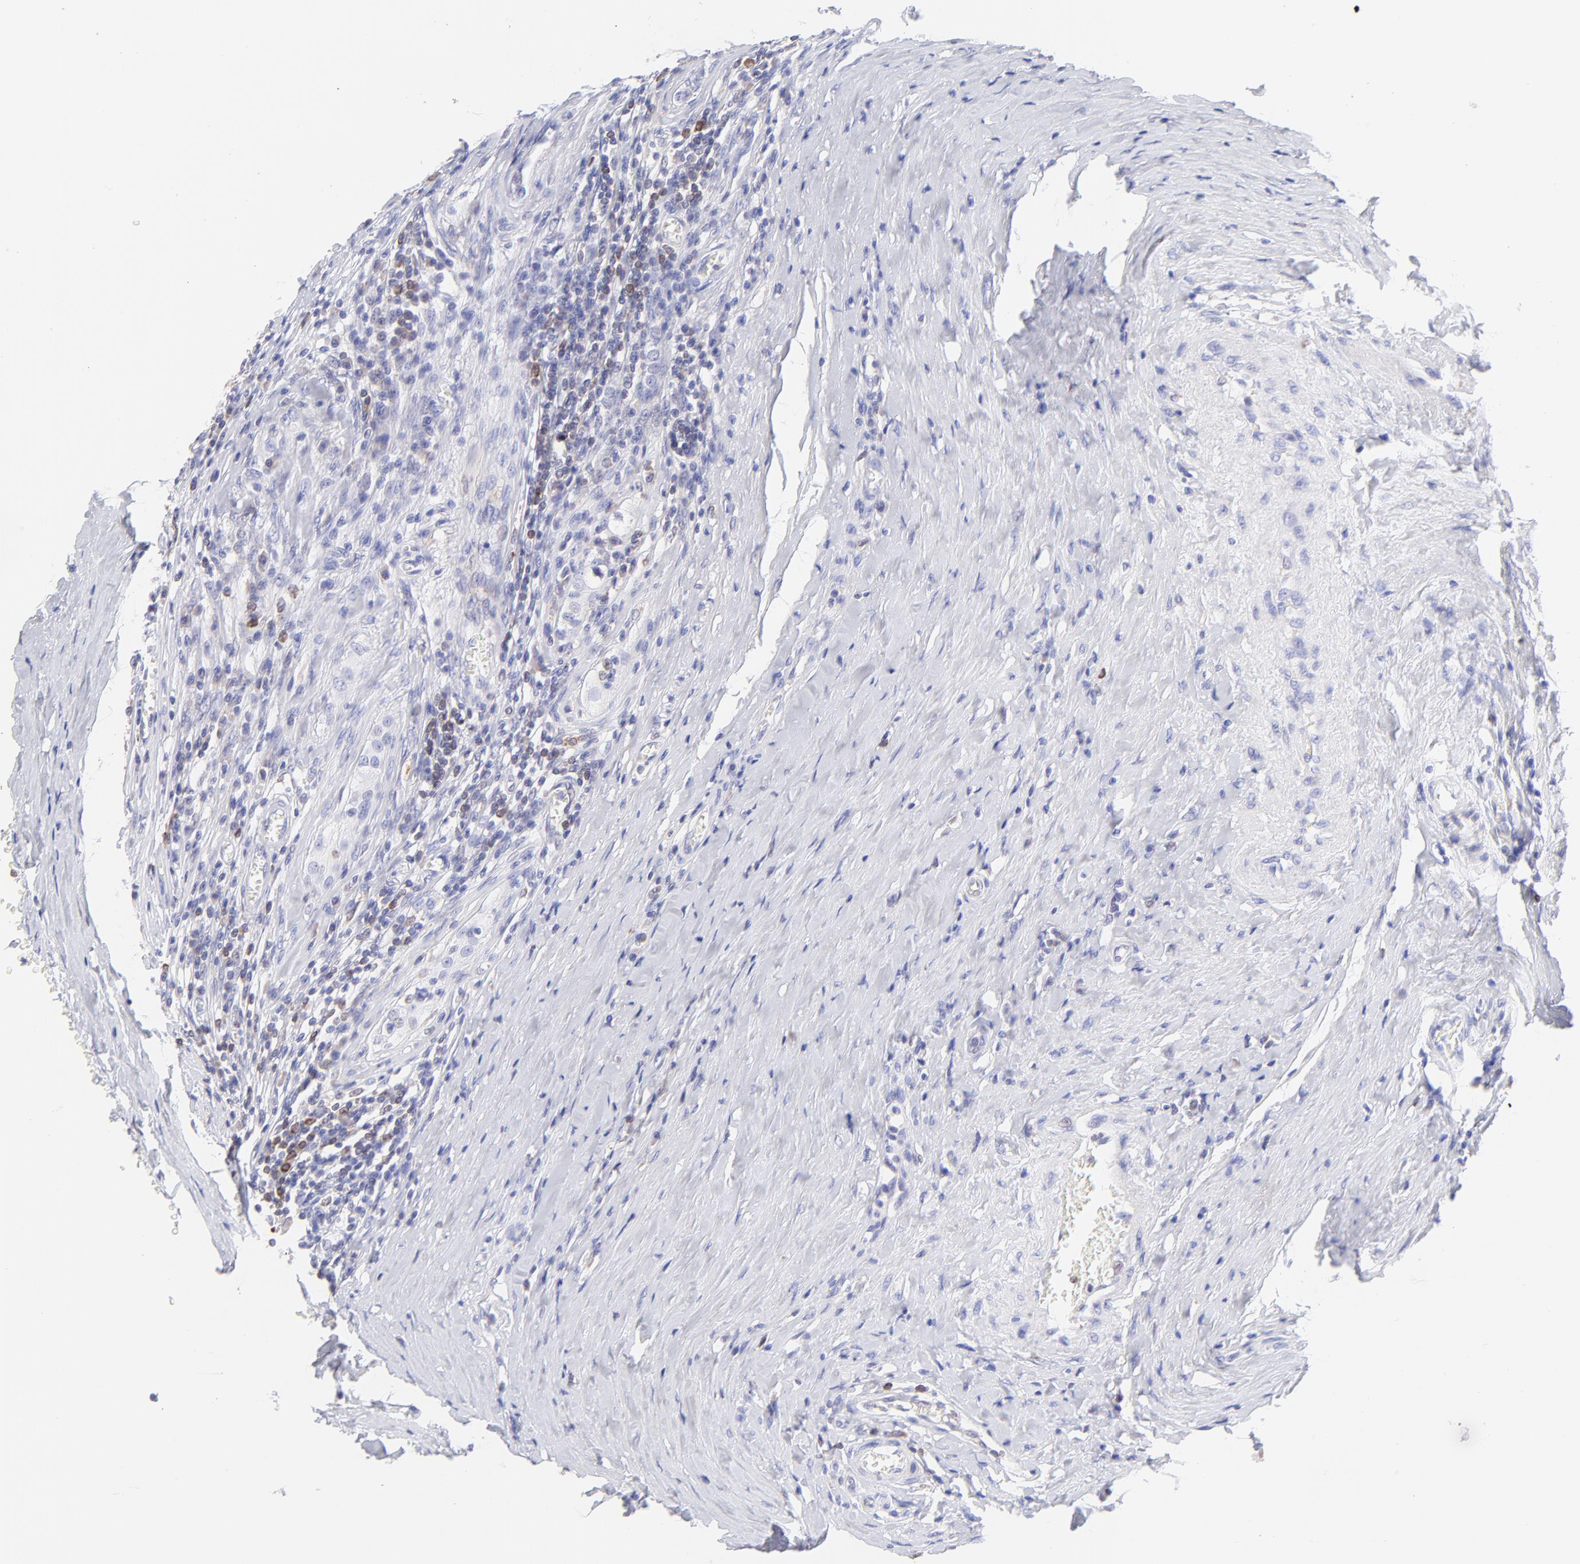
{"staining": {"intensity": "negative", "quantity": "none", "location": "none"}, "tissue": "testis cancer", "cell_type": "Tumor cells", "image_type": "cancer", "snomed": [{"axis": "morphology", "description": "Seminoma, NOS"}, {"axis": "topography", "description": "Testis"}], "caption": "Immunohistochemical staining of seminoma (testis) reveals no significant staining in tumor cells.", "gene": "IRAG2", "patient": {"sex": "male", "age": 24}}